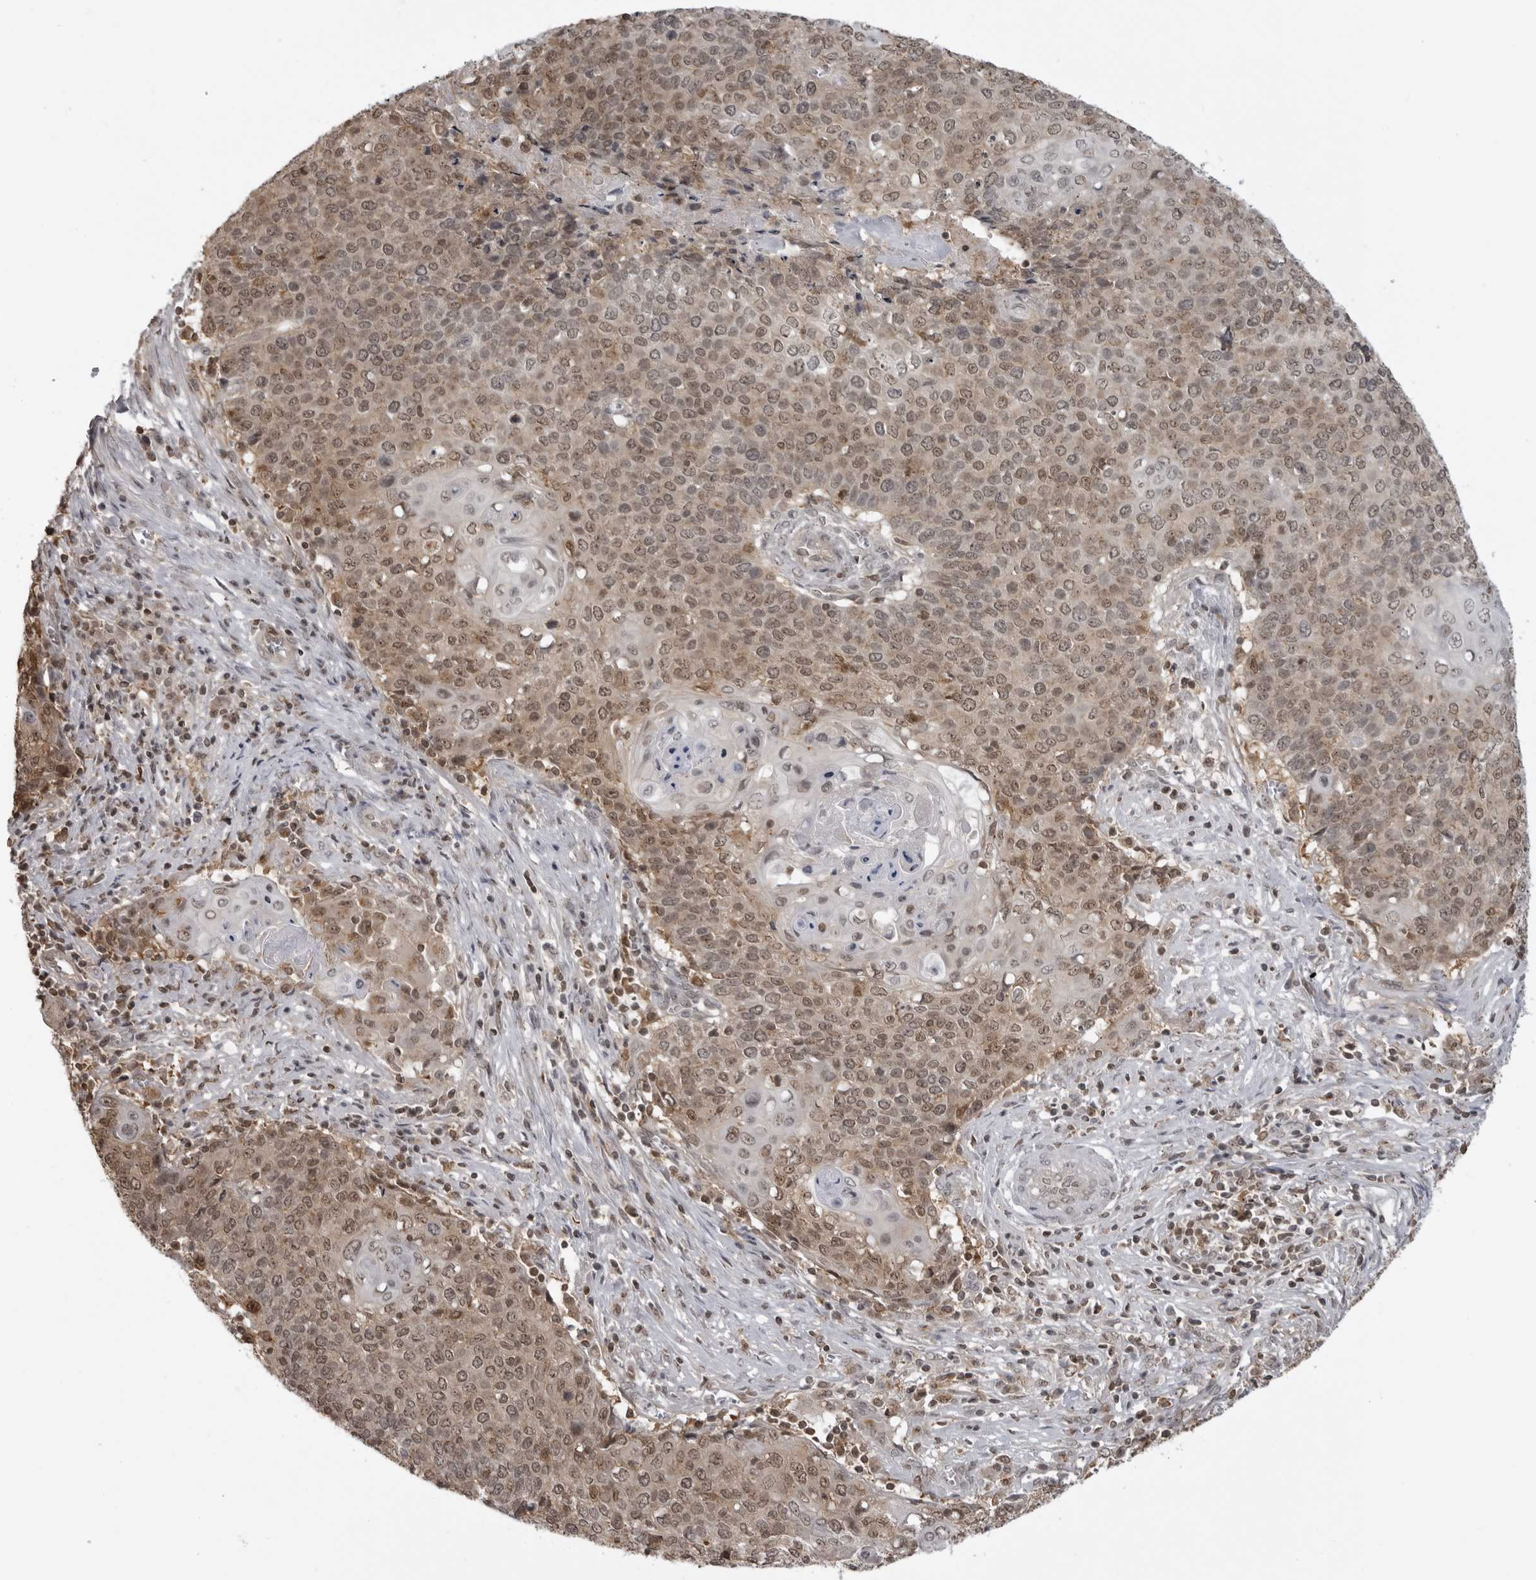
{"staining": {"intensity": "moderate", "quantity": ">75%", "location": "cytoplasmic/membranous,nuclear"}, "tissue": "cervical cancer", "cell_type": "Tumor cells", "image_type": "cancer", "snomed": [{"axis": "morphology", "description": "Squamous cell carcinoma, NOS"}, {"axis": "topography", "description": "Cervix"}], "caption": "Brown immunohistochemical staining in human cervical cancer (squamous cell carcinoma) reveals moderate cytoplasmic/membranous and nuclear positivity in about >75% of tumor cells.", "gene": "PDCL3", "patient": {"sex": "female", "age": 39}}